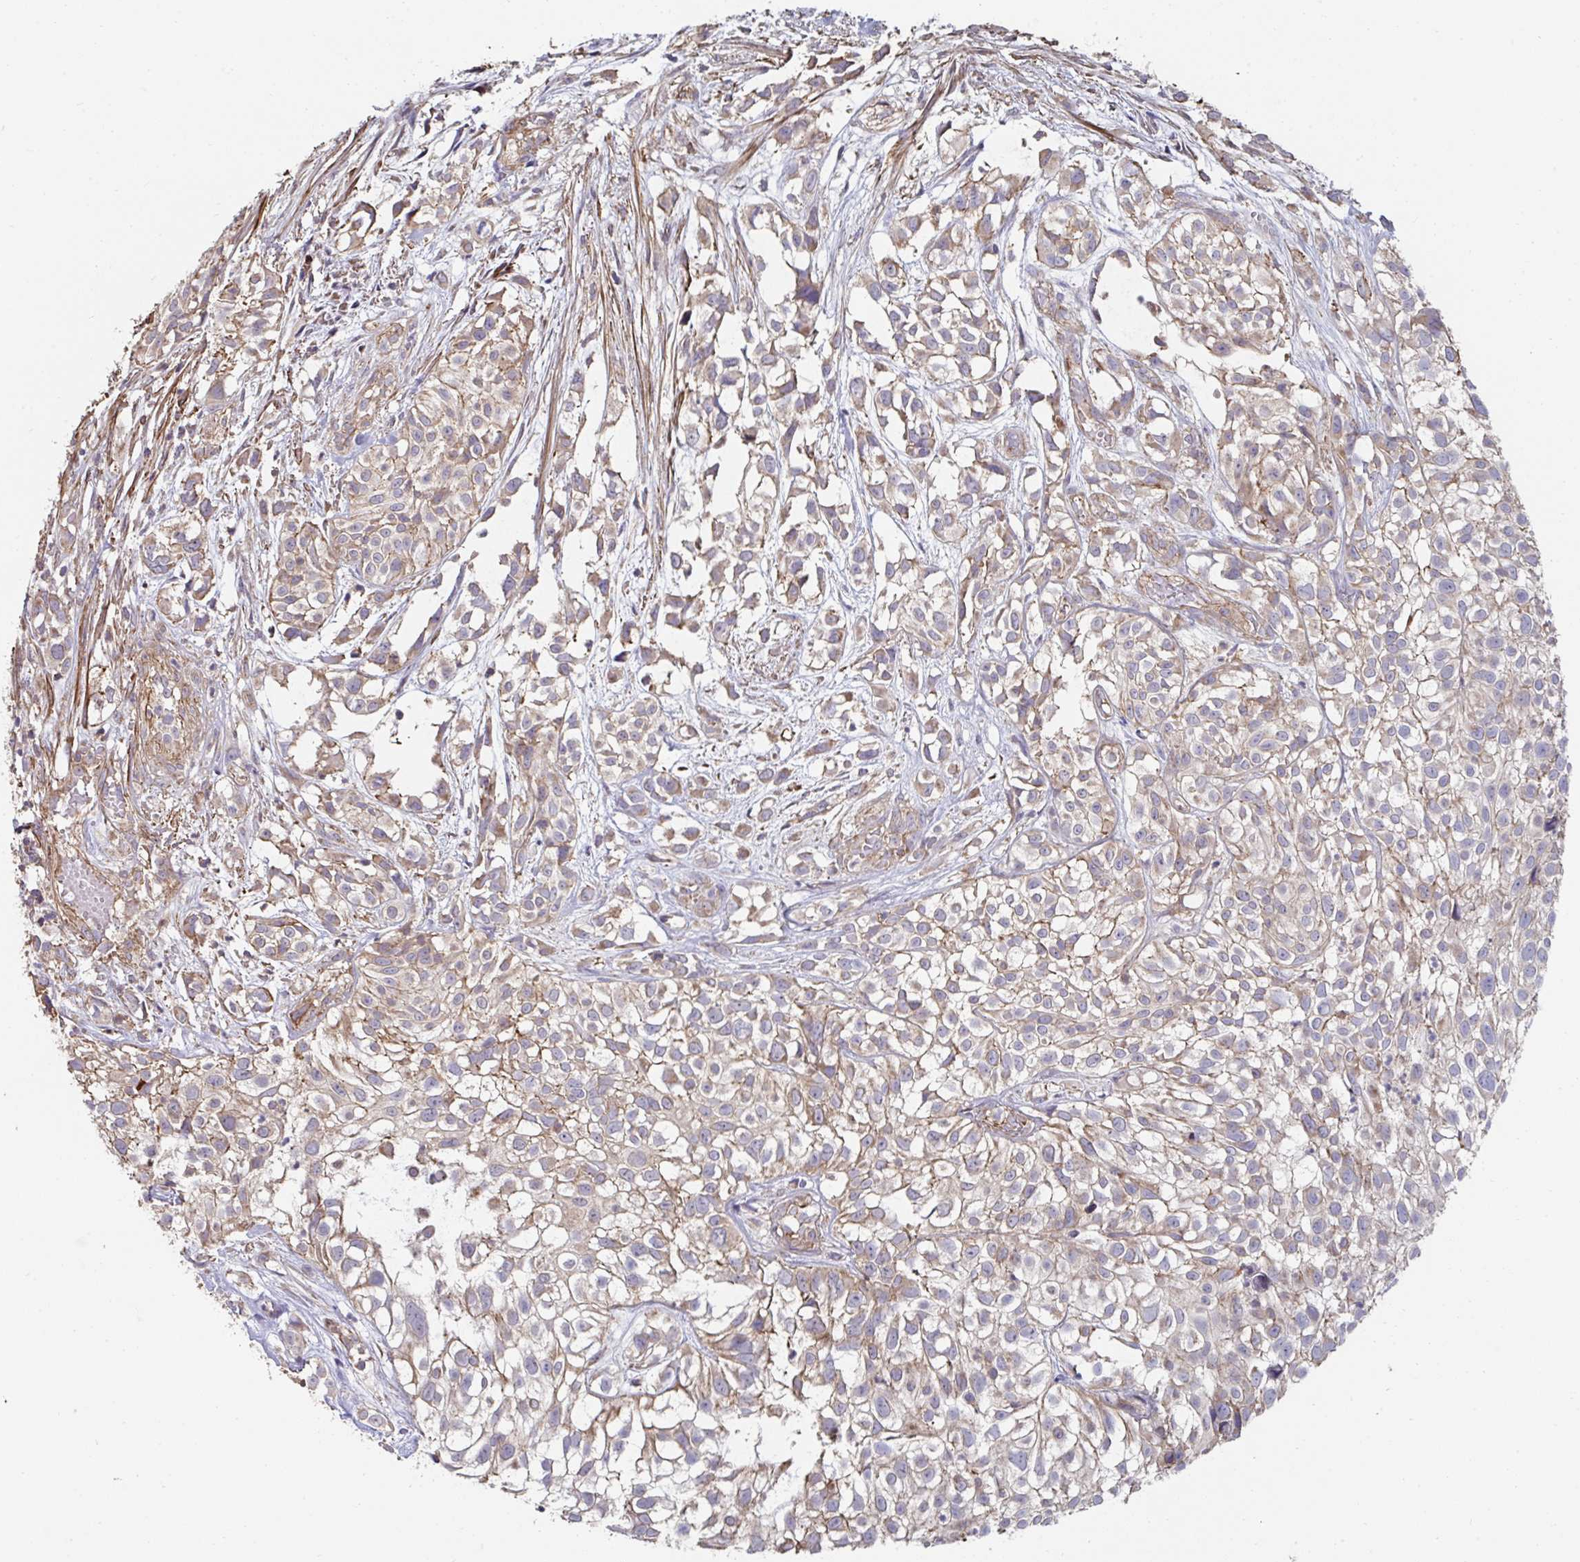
{"staining": {"intensity": "weak", "quantity": ">75%", "location": "cytoplasmic/membranous"}, "tissue": "urothelial cancer", "cell_type": "Tumor cells", "image_type": "cancer", "snomed": [{"axis": "morphology", "description": "Urothelial carcinoma, High grade"}, {"axis": "topography", "description": "Urinary bladder"}], "caption": "Tumor cells reveal low levels of weak cytoplasmic/membranous expression in approximately >75% of cells in human urothelial carcinoma (high-grade).", "gene": "DZANK1", "patient": {"sex": "male", "age": 56}}